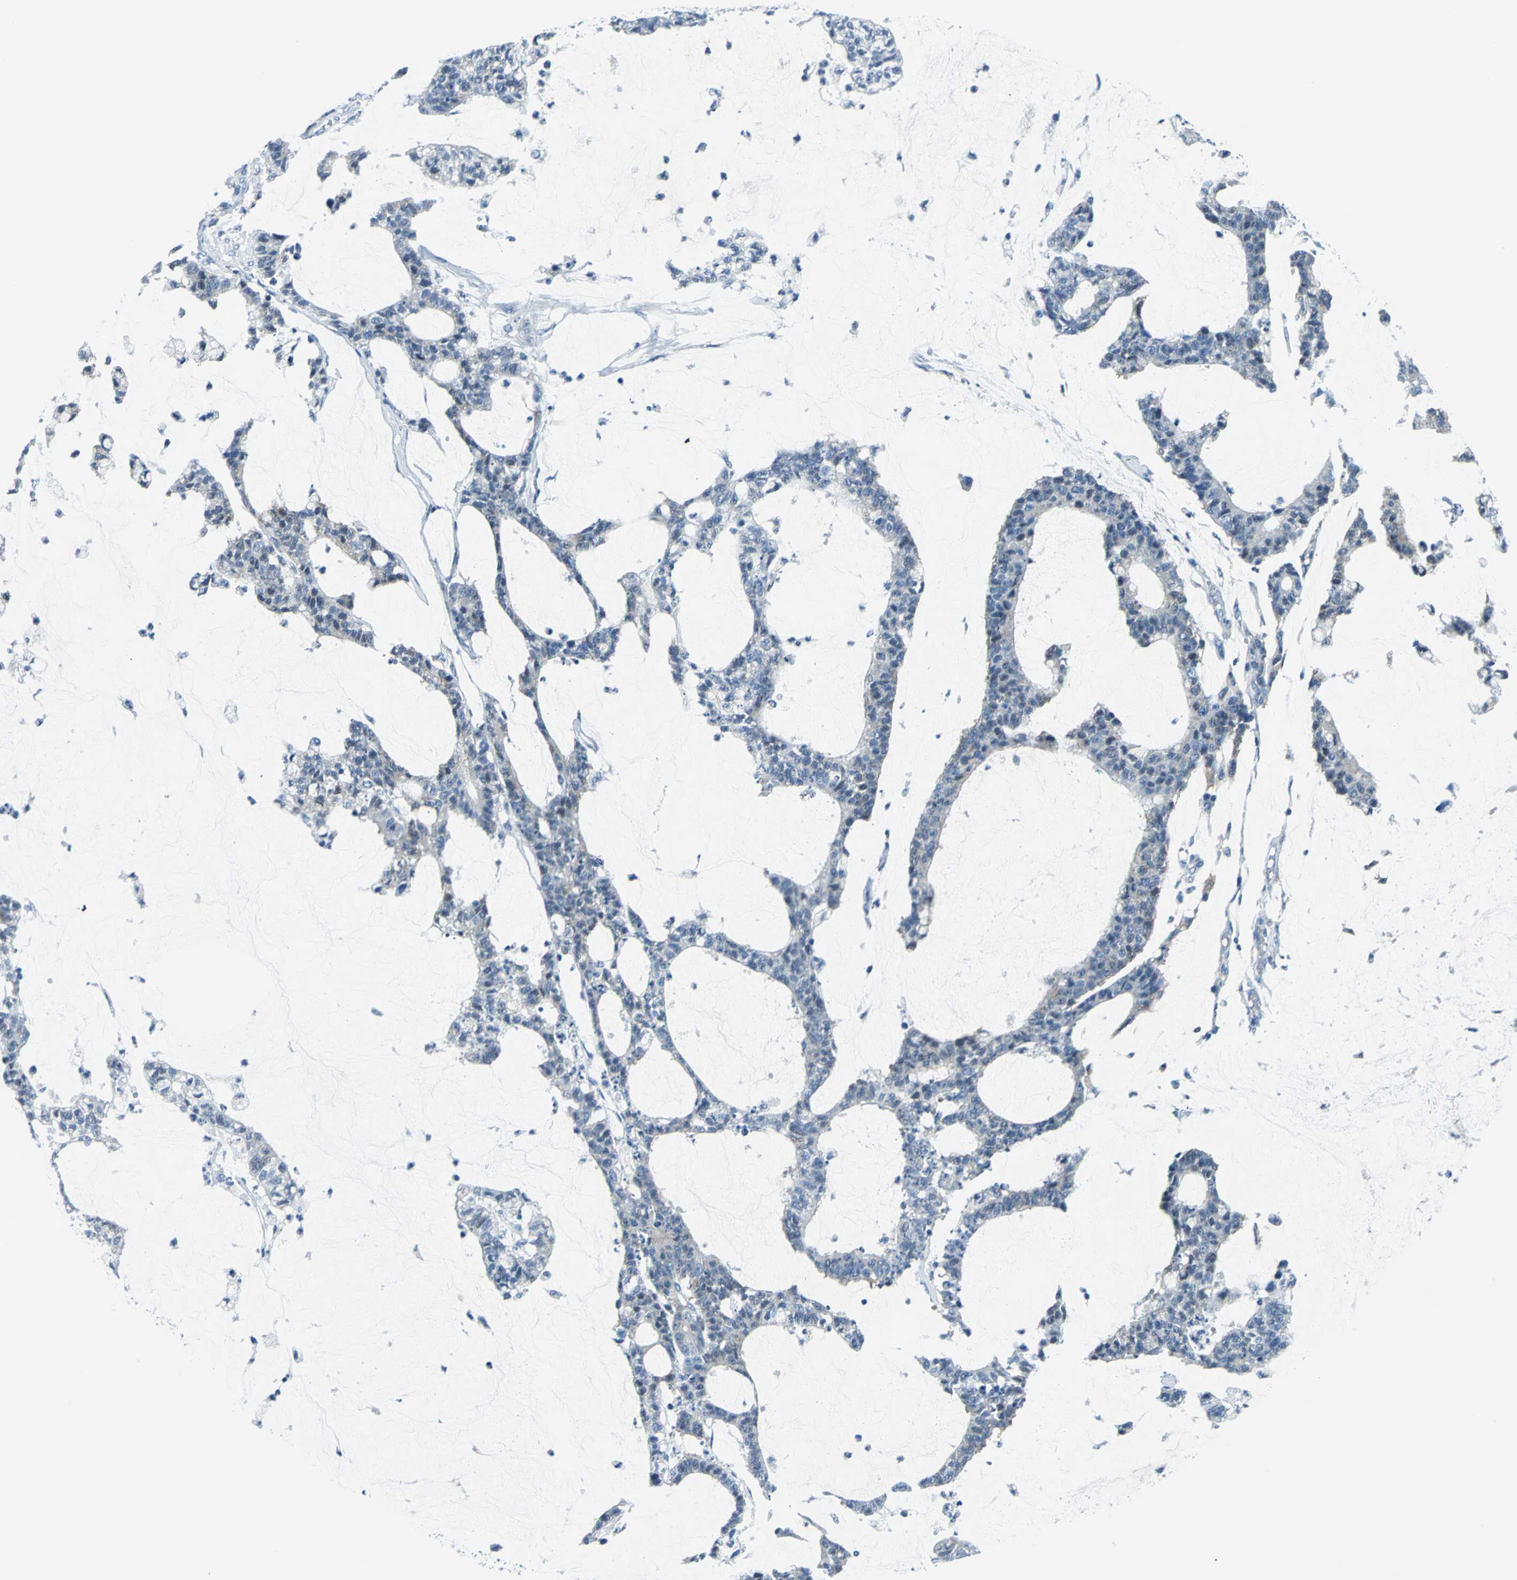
{"staining": {"intensity": "negative", "quantity": "none", "location": "none"}, "tissue": "colorectal cancer", "cell_type": "Tumor cells", "image_type": "cancer", "snomed": [{"axis": "morphology", "description": "Adenocarcinoma, NOS"}, {"axis": "topography", "description": "Colon"}], "caption": "The IHC image has no significant staining in tumor cells of colorectal cancer tissue.", "gene": "AKR1A1", "patient": {"sex": "female", "age": 84}}